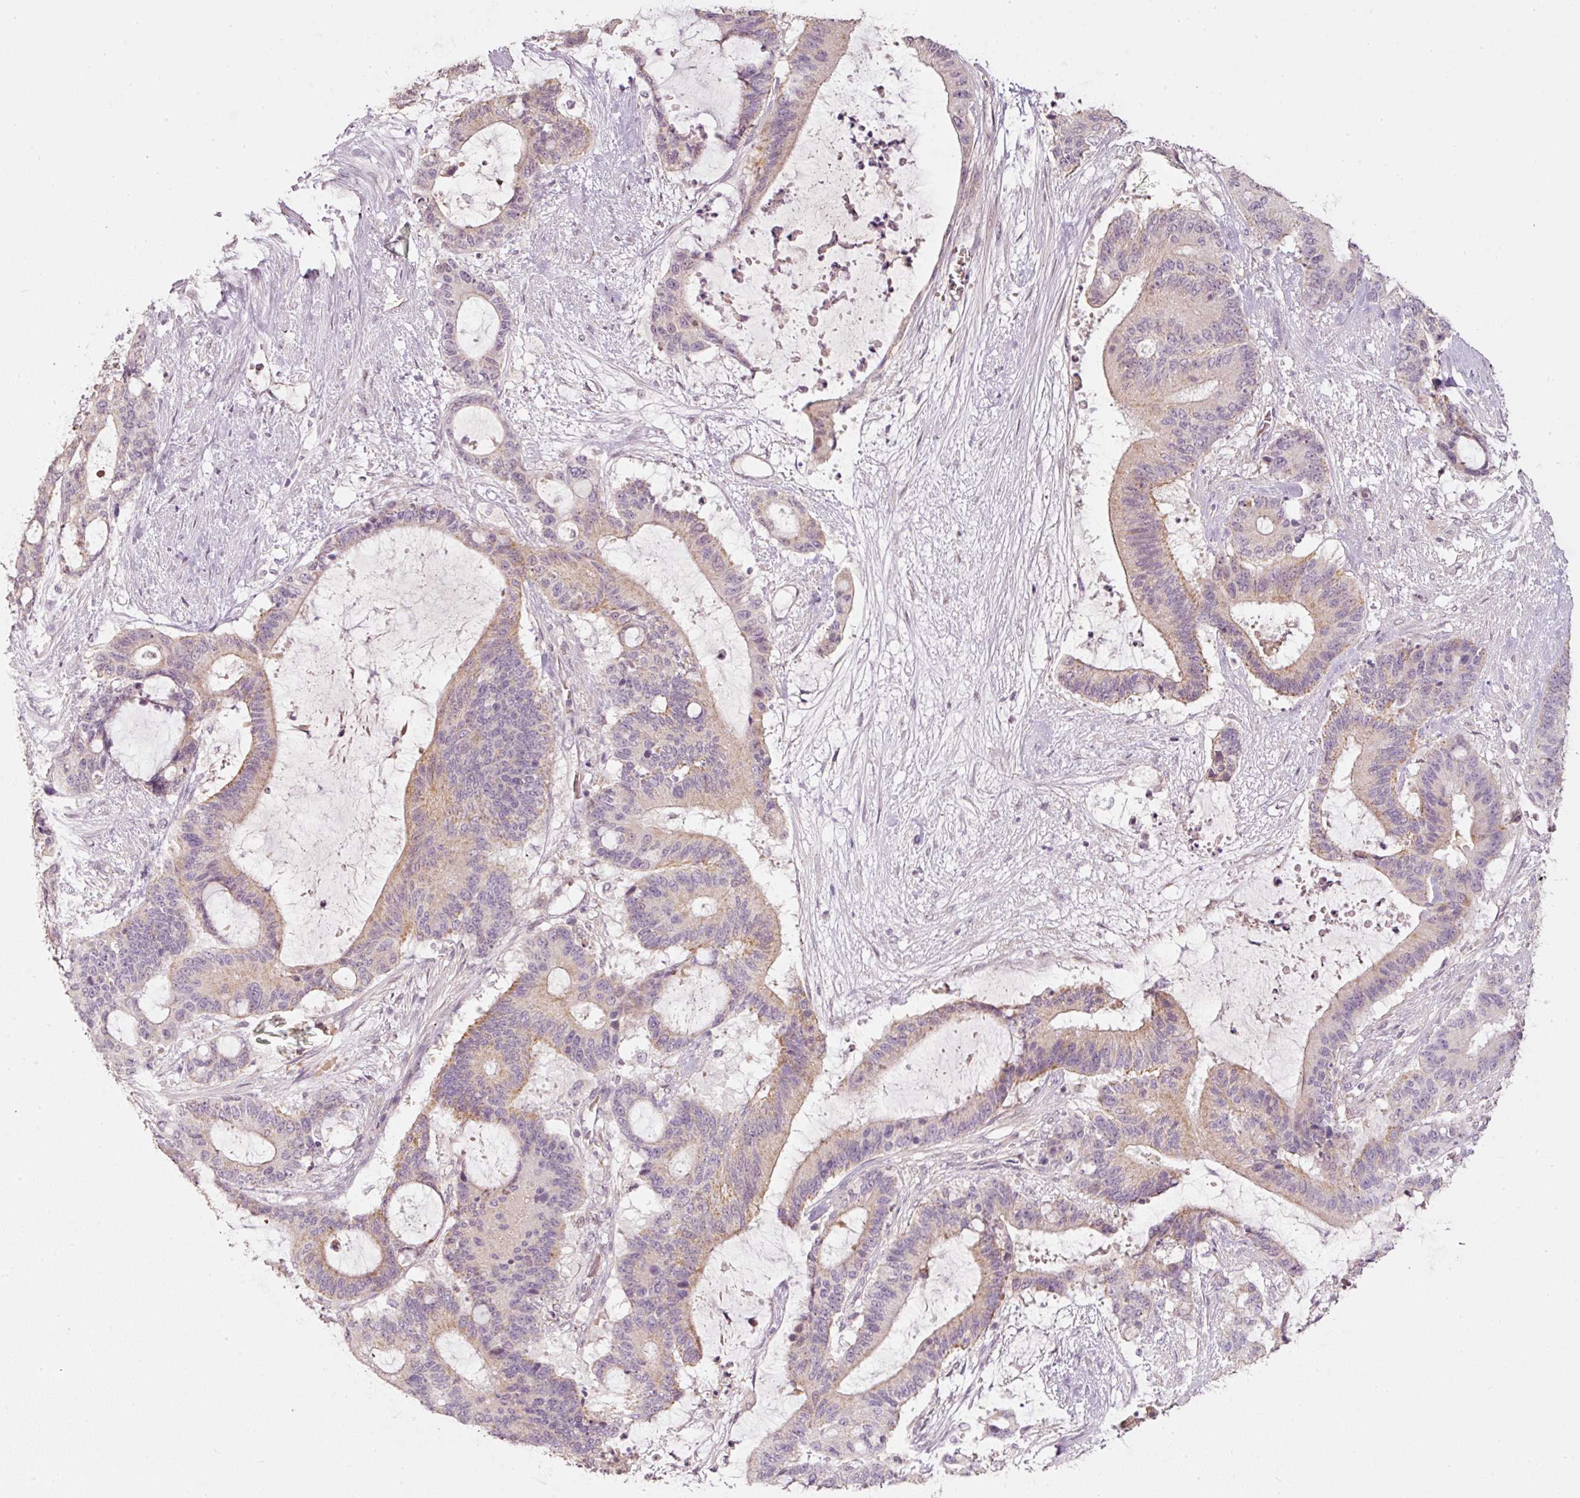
{"staining": {"intensity": "weak", "quantity": "<25%", "location": "cytoplasmic/membranous"}, "tissue": "liver cancer", "cell_type": "Tumor cells", "image_type": "cancer", "snomed": [{"axis": "morphology", "description": "Normal tissue, NOS"}, {"axis": "morphology", "description": "Cholangiocarcinoma"}, {"axis": "topography", "description": "Liver"}, {"axis": "topography", "description": "Peripheral nerve tissue"}], "caption": "A high-resolution histopathology image shows immunohistochemistry (IHC) staining of liver cancer (cholangiocarcinoma), which demonstrates no significant staining in tumor cells.", "gene": "TOB2", "patient": {"sex": "female", "age": 73}}